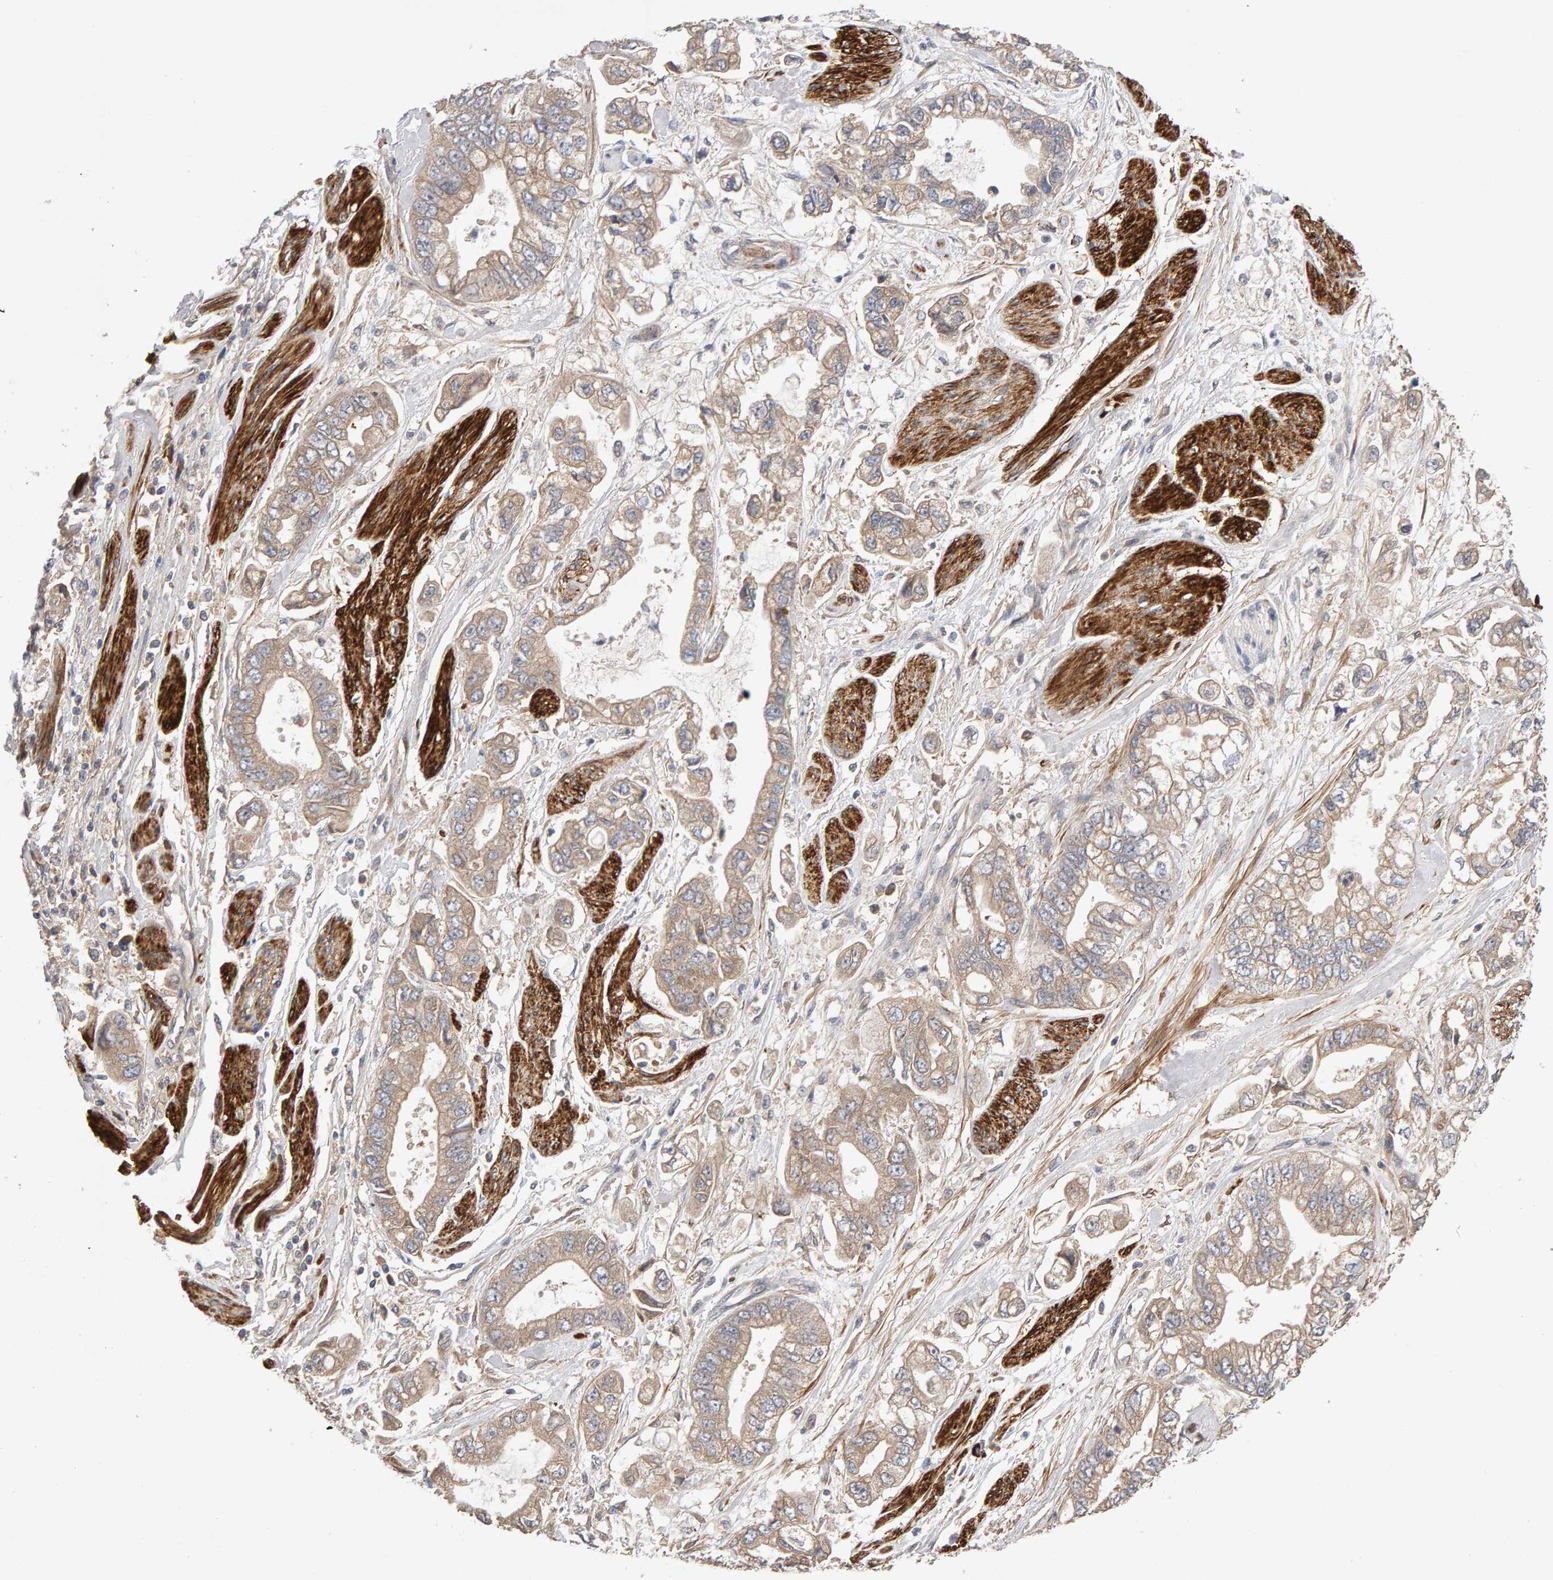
{"staining": {"intensity": "moderate", "quantity": ">75%", "location": "cytoplasmic/membranous"}, "tissue": "stomach cancer", "cell_type": "Tumor cells", "image_type": "cancer", "snomed": [{"axis": "morphology", "description": "Normal tissue, NOS"}, {"axis": "morphology", "description": "Adenocarcinoma, NOS"}, {"axis": "topography", "description": "Stomach"}], "caption": "The photomicrograph displays a brown stain indicating the presence of a protein in the cytoplasmic/membranous of tumor cells in adenocarcinoma (stomach).", "gene": "RNF19A", "patient": {"sex": "male", "age": 62}}